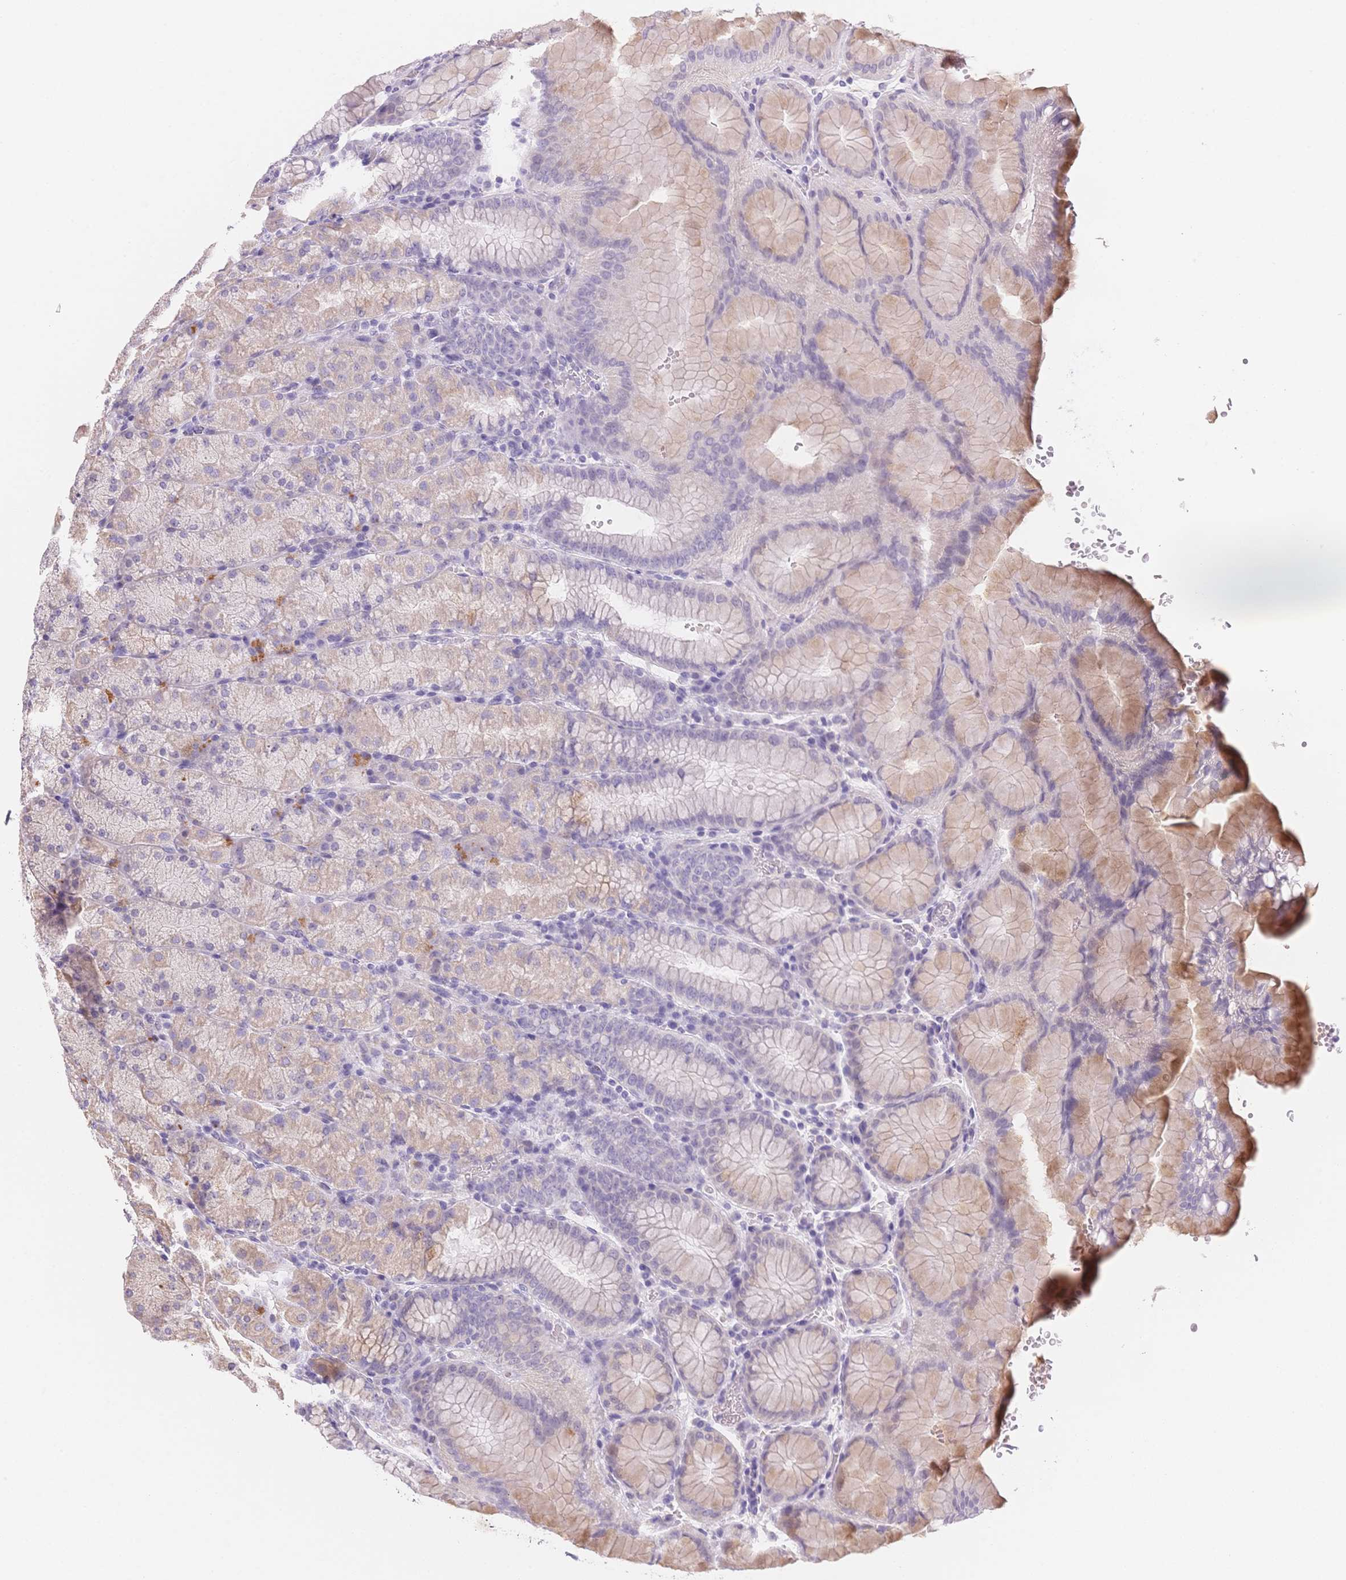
{"staining": {"intensity": "weak", "quantity": "<25%", "location": "cytoplasmic/membranous"}, "tissue": "stomach", "cell_type": "Glandular cells", "image_type": "normal", "snomed": [{"axis": "morphology", "description": "Normal tissue, NOS"}, {"axis": "topography", "description": "Stomach, upper"}, {"axis": "topography", "description": "Stomach"}], "caption": "An IHC photomicrograph of unremarkable stomach is shown. There is no staining in glandular cells of stomach.", "gene": "SMYD1", "patient": {"sex": "male", "age": 76}}